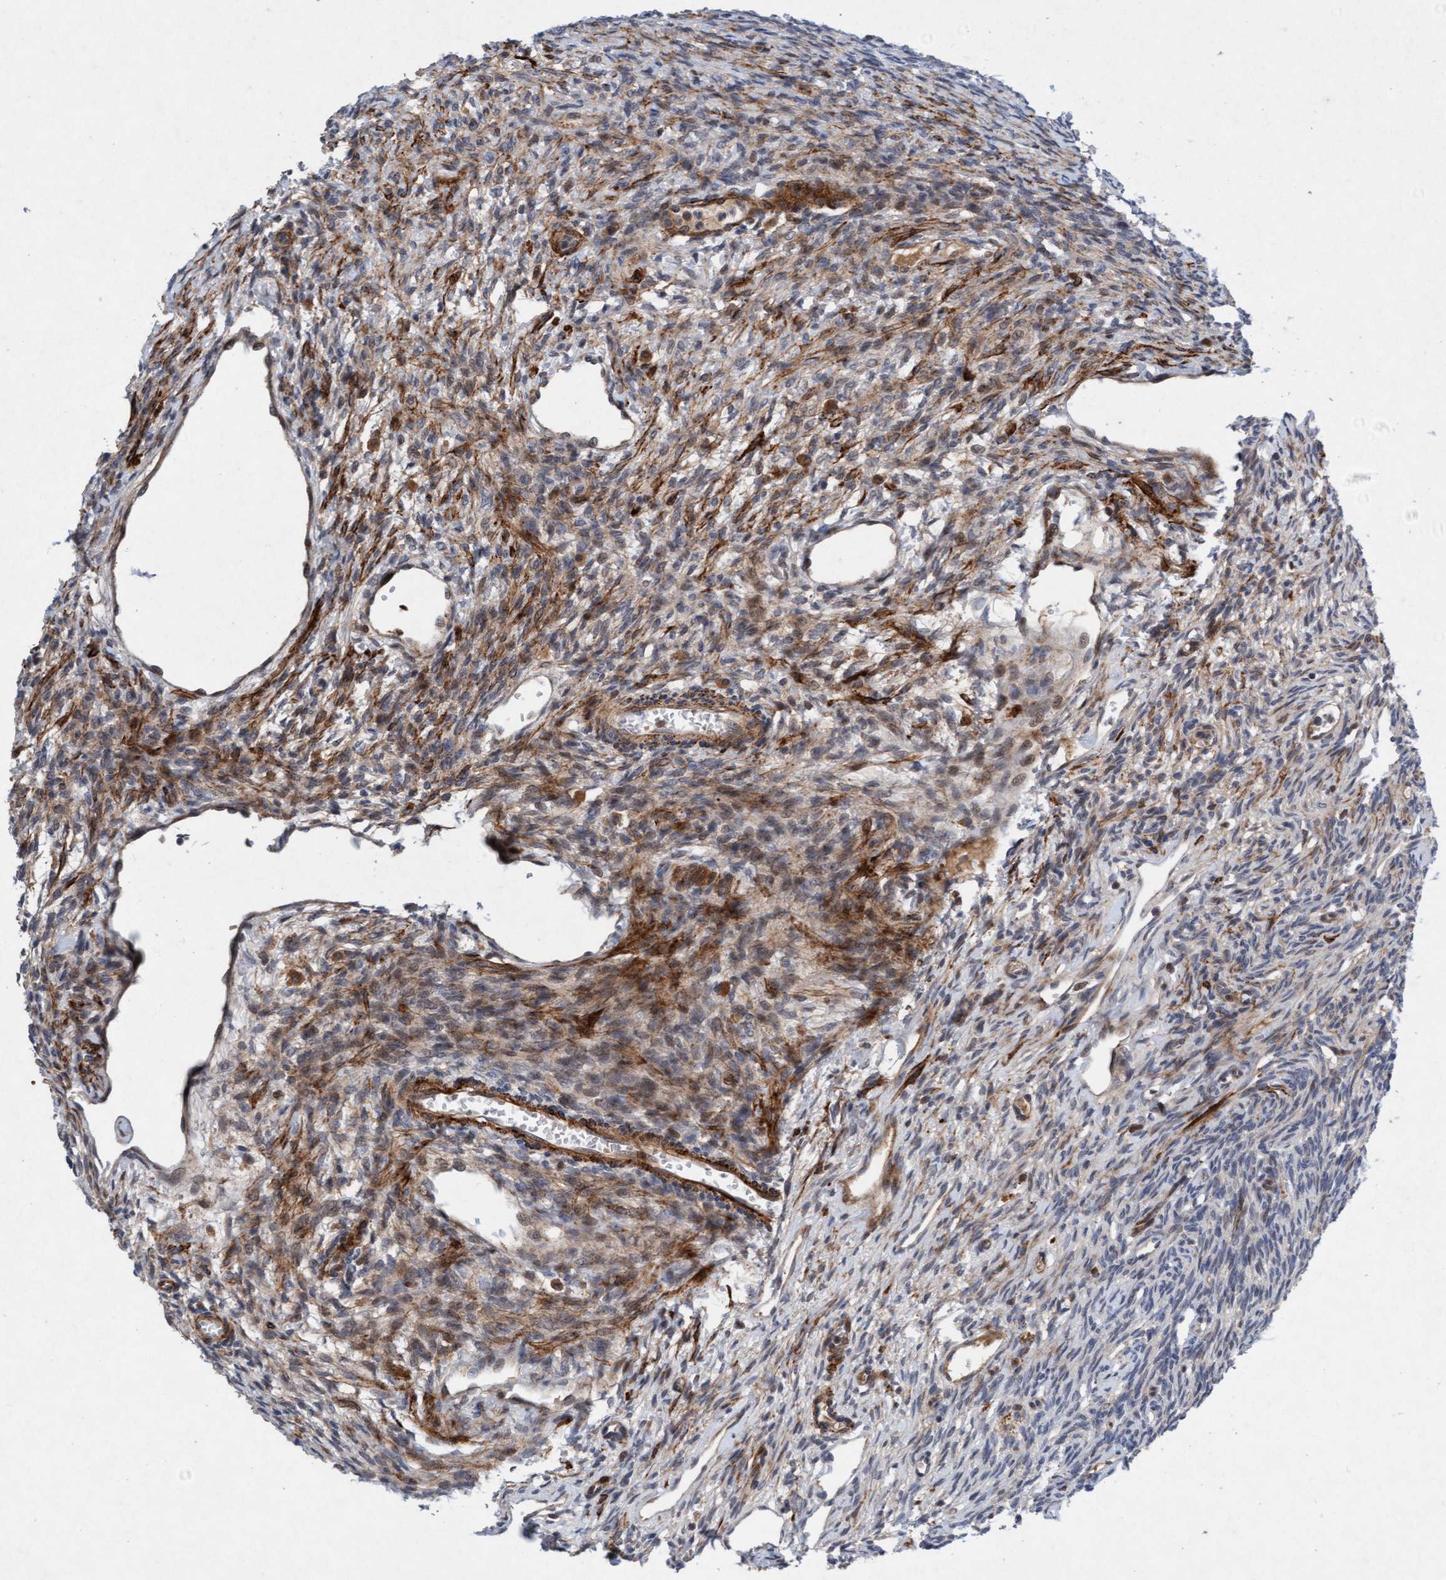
{"staining": {"intensity": "weak", "quantity": "25%-75%", "location": "cytoplasmic/membranous"}, "tissue": "ovary", "cell_type": "Ovarian stroma cells", "image_type": "normal", "snomed": [{"axis": "morphology", "description": "Normal tissue, NOS"}, {"axis": "topography", "description": "Ovary"}], "caption": "IHC (DAB (3,3'-diaminobenzidine)) staining of unremarkable ovary shows weak cytoplasmic/membranous protein expression in about 25%-75% of ovarian stroma cells. The staining is performed using DAB brown chromogen to label protein expression. The nuclei are counter-stained blue using hematoxylin.", "gene": "TMEM70", "patient": {"sex": "female", "age": 33}}